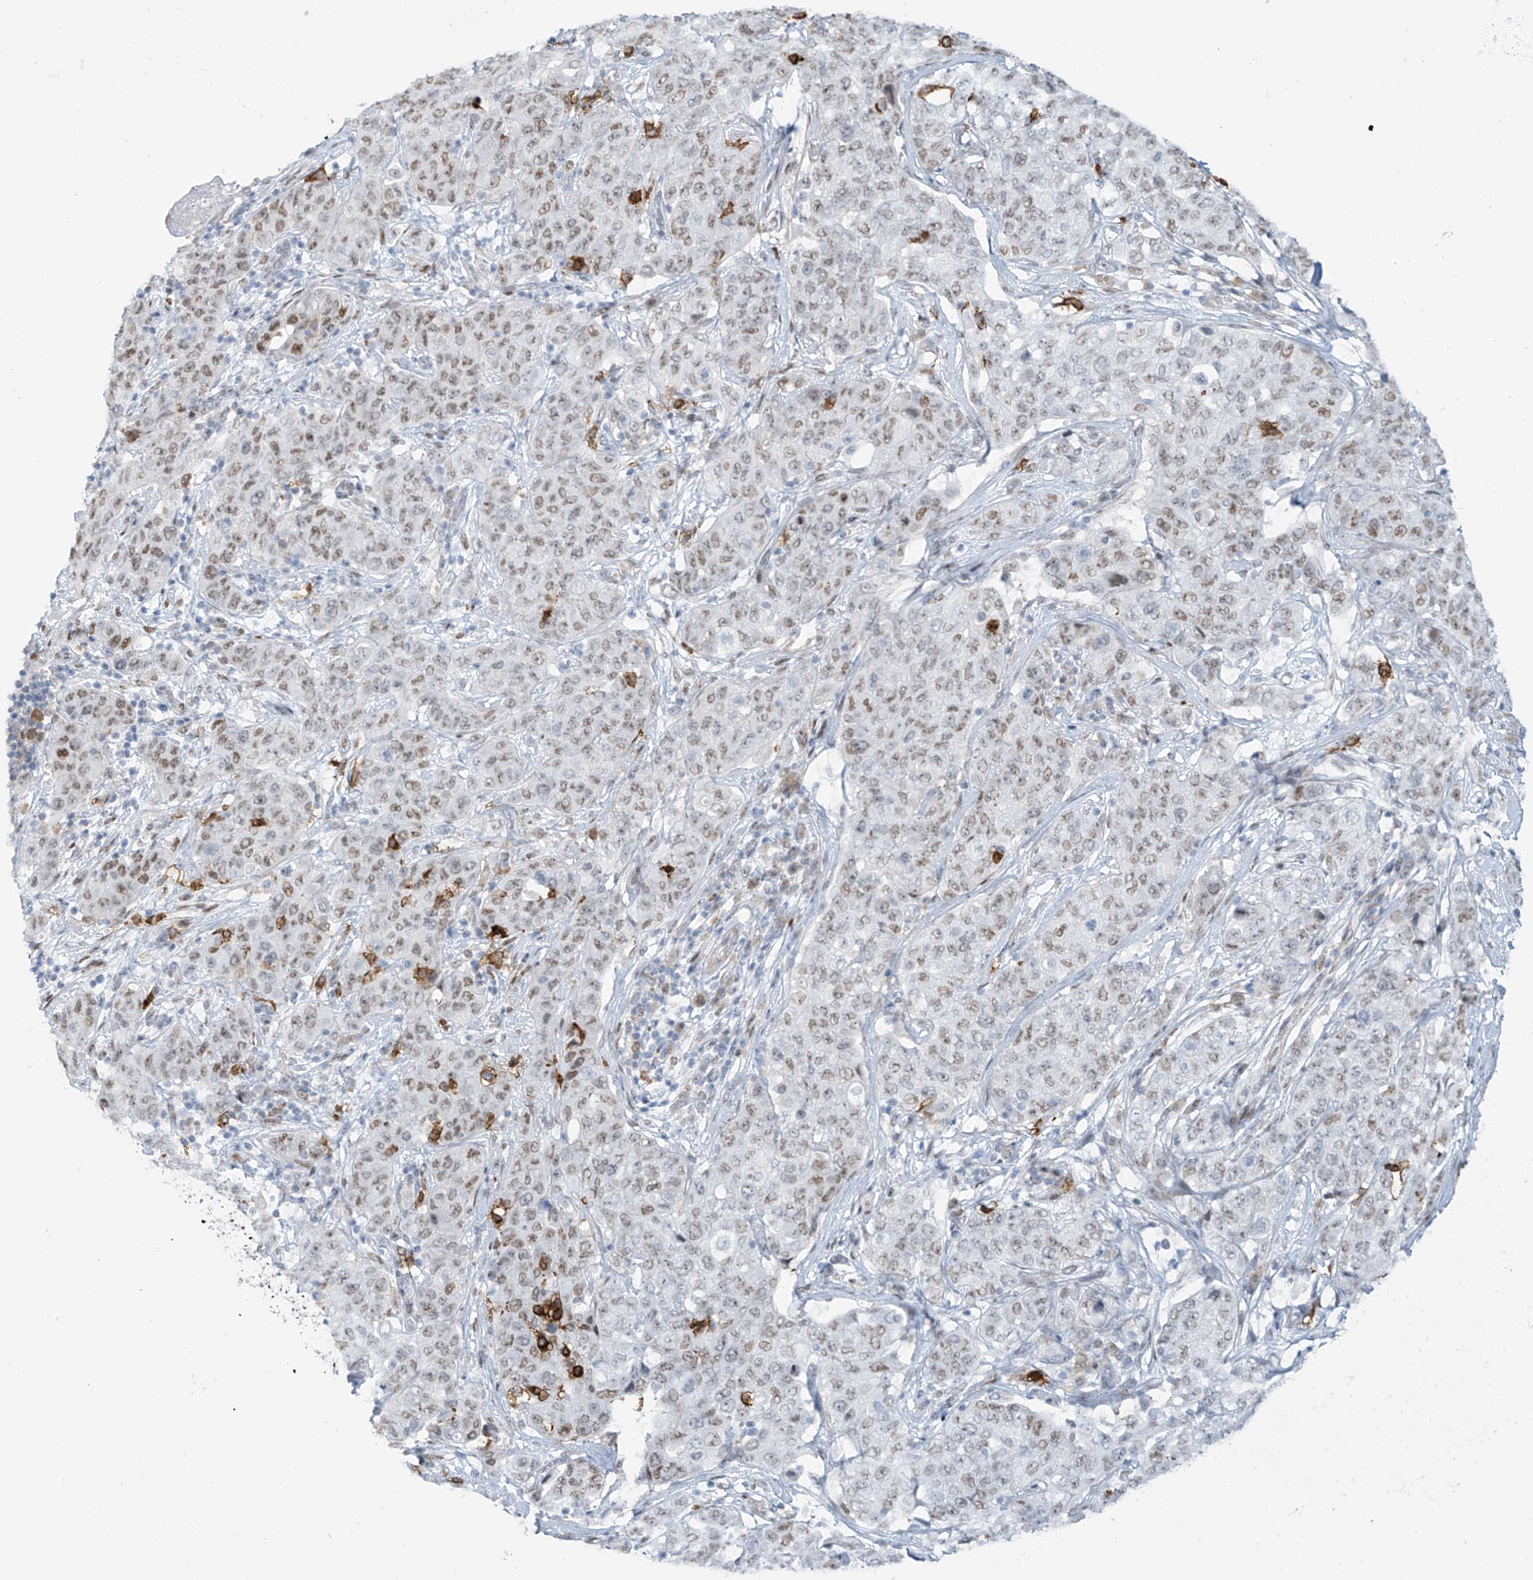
{"staining": {"intensity": "weak", "quantity": ">75%", "location": "nuclear"}, "tissue": "stomach cancer", "cell_type": "Tumor cells", "image_type": "cancer", "snomed": [{"axis": "morphology", "description": "Normal tissue, NOS"}, {"axis": "morphology", "description": "Adenocarcinoma, NOS"}, {"axis": "topography", "description": "Lymph node"}, {"axis": "topography", "description": "Stomach"}], "caption": "Stomach adenocarcinoma tissue shows weak nuclear positivity in approximately >75% of tumor cells (IHC, brightfield microscopy, high magnification).", "gene": "LIN9", "patient": {"sex": "male", "age": 48}}